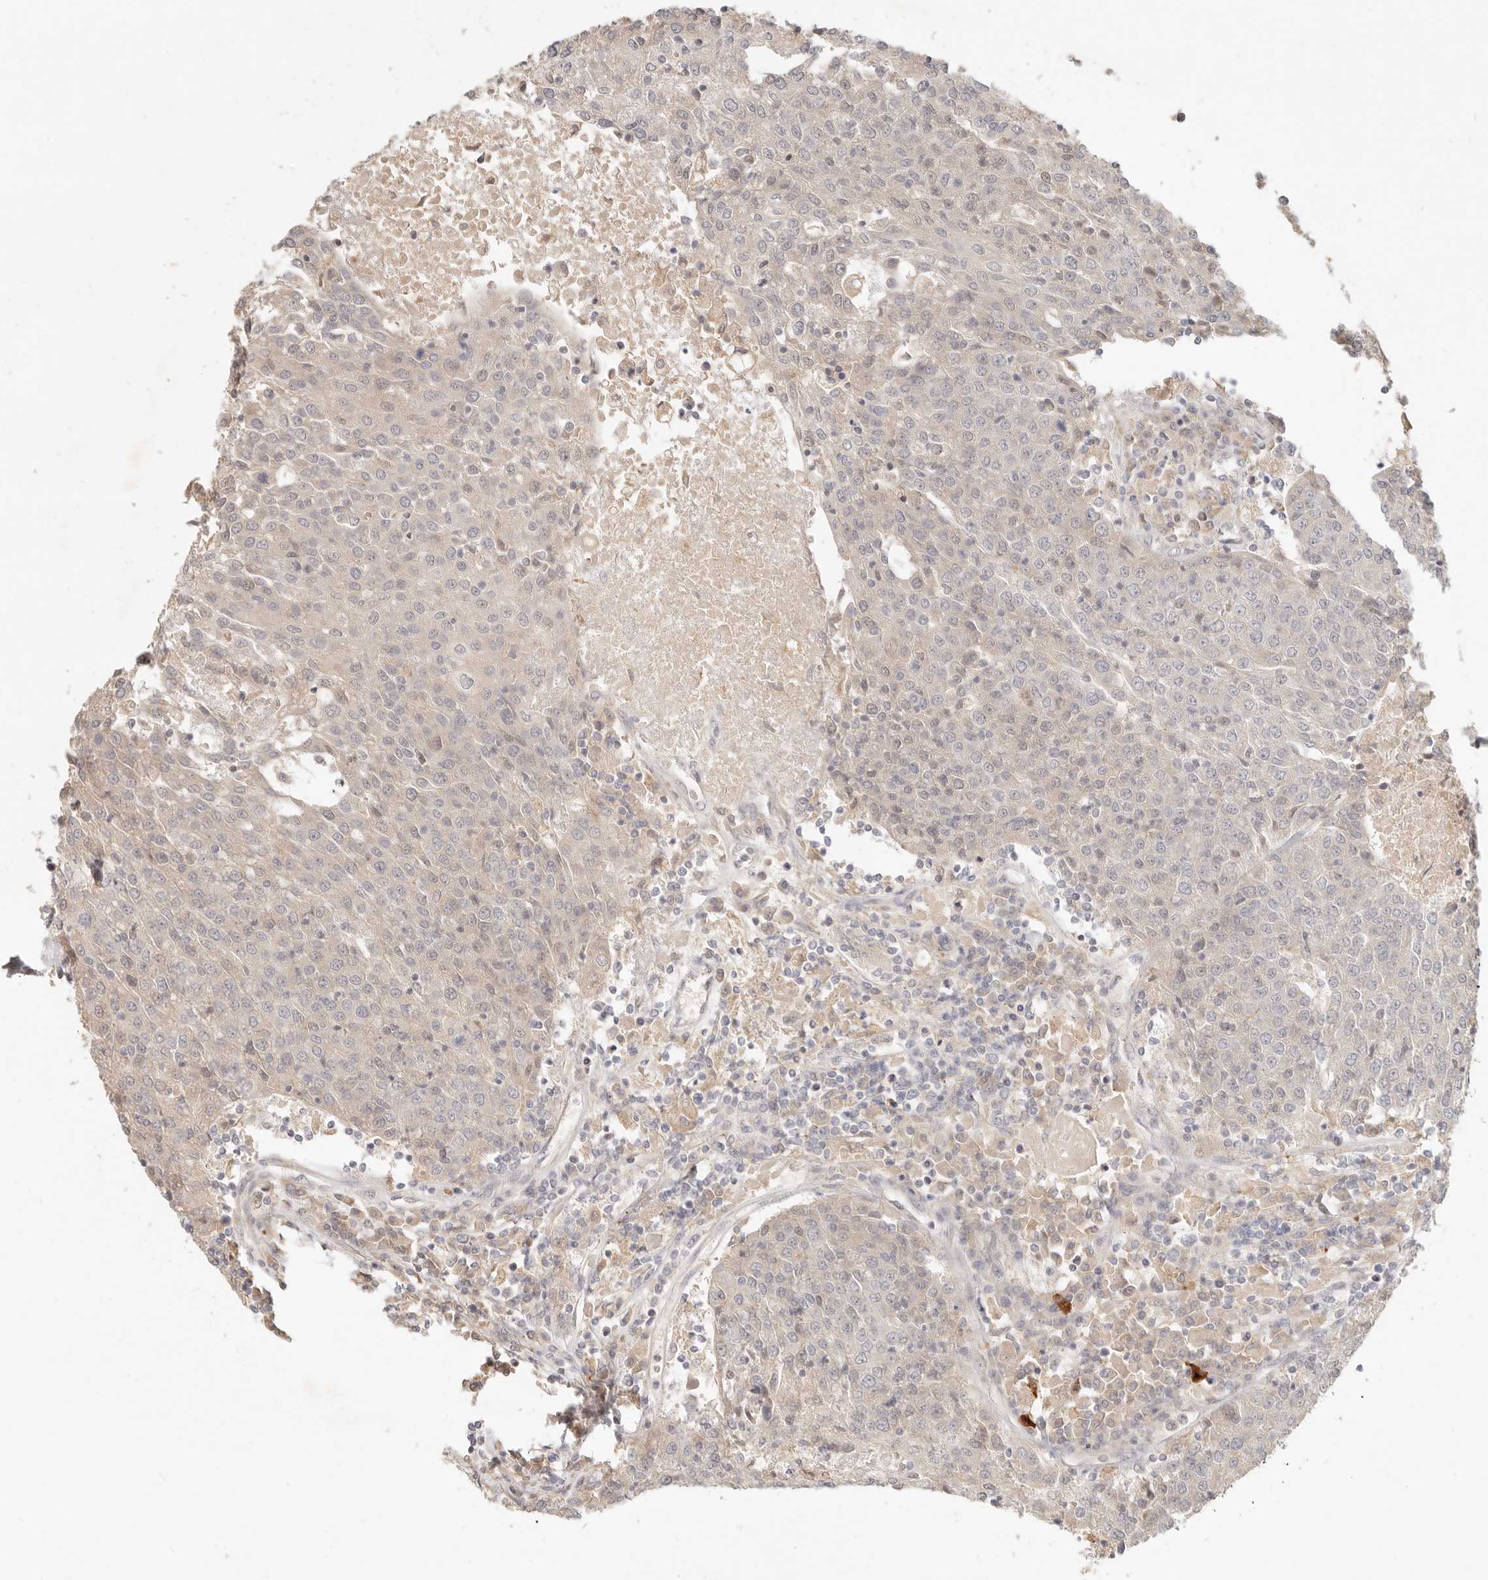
{"staining": {"intensity": "weak", "quantity": "<25%", "location": "cytoplasmic/membranous"}, "tissue": "urothelial cancer", "cell_type": "Tumor cells", "image_type": "cancer", "snomed": [{"axis": "morphology", "description": "Urothelial carcinoma, High grade"}, {"axis": "topography", "description": "Urinary bladder"}], "caption": "Urothelial cancer stained for a protein using immunohistochemistry (IHC) reveals no positivity tumor cells.", "gene": "UBXN11", "patient": {"sex": "female", "age": 85}}